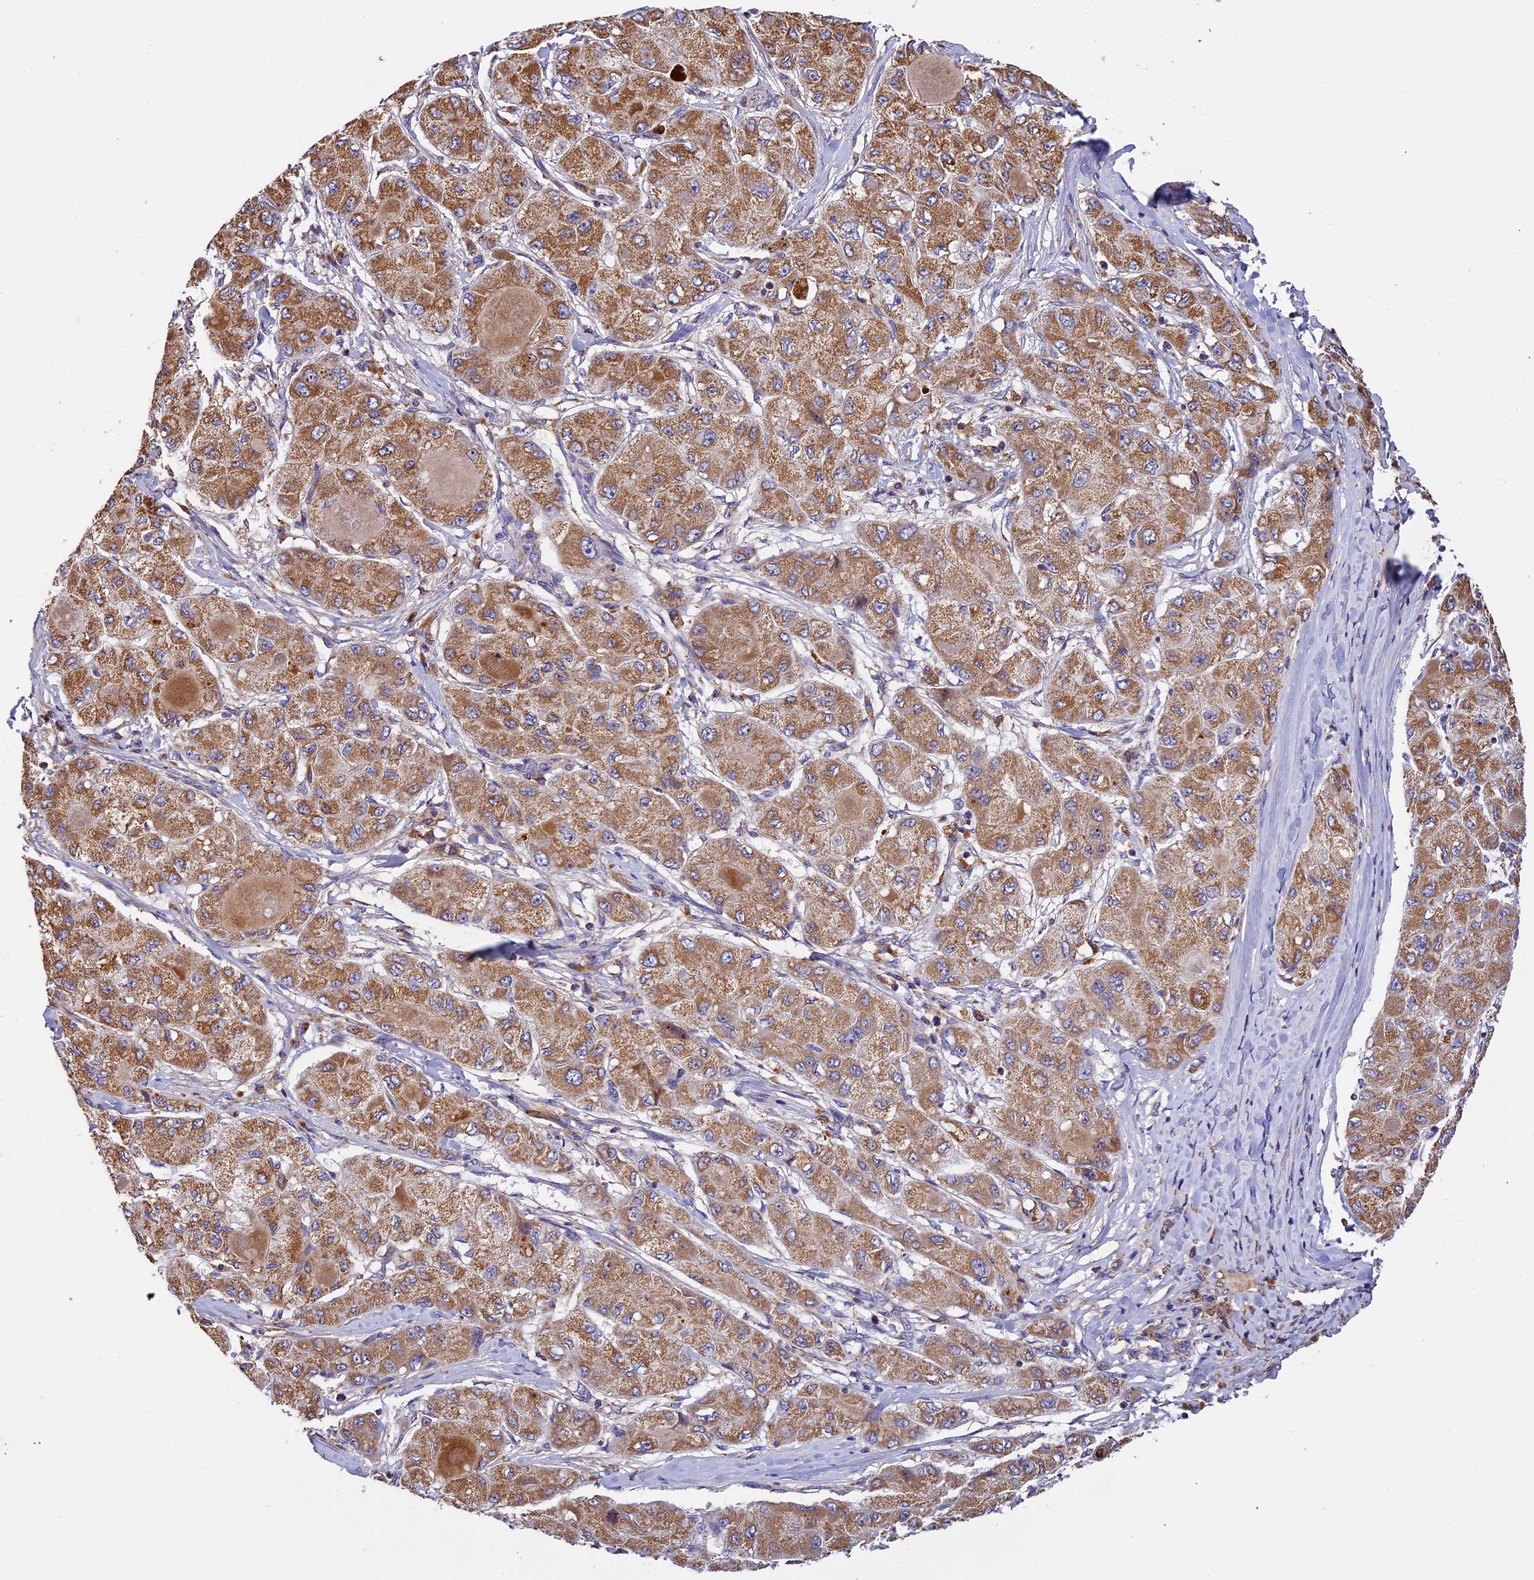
{"staining": {"intensity": "moderate", "quantity": ">75%", "location": "cytoplasmic/membranous"}, "tissue": "liver cancer", "cell_type": "Tumor cells", "image_type": "cancer", "snomed": [{"axis": "morphology", "description": "Carcinoma, Hepatocellular, NOS"}, {"axis": "topography", "description": "Liver"}], "caption": "Human liver hepatocellular carcinoma stained with a brown dye demonstrates moderate cytoplasmic/membranous positive positivity in about >75% of tumor cells.", "gene": "OCEL1", "patient": {"sex": "male", "age": 80}}